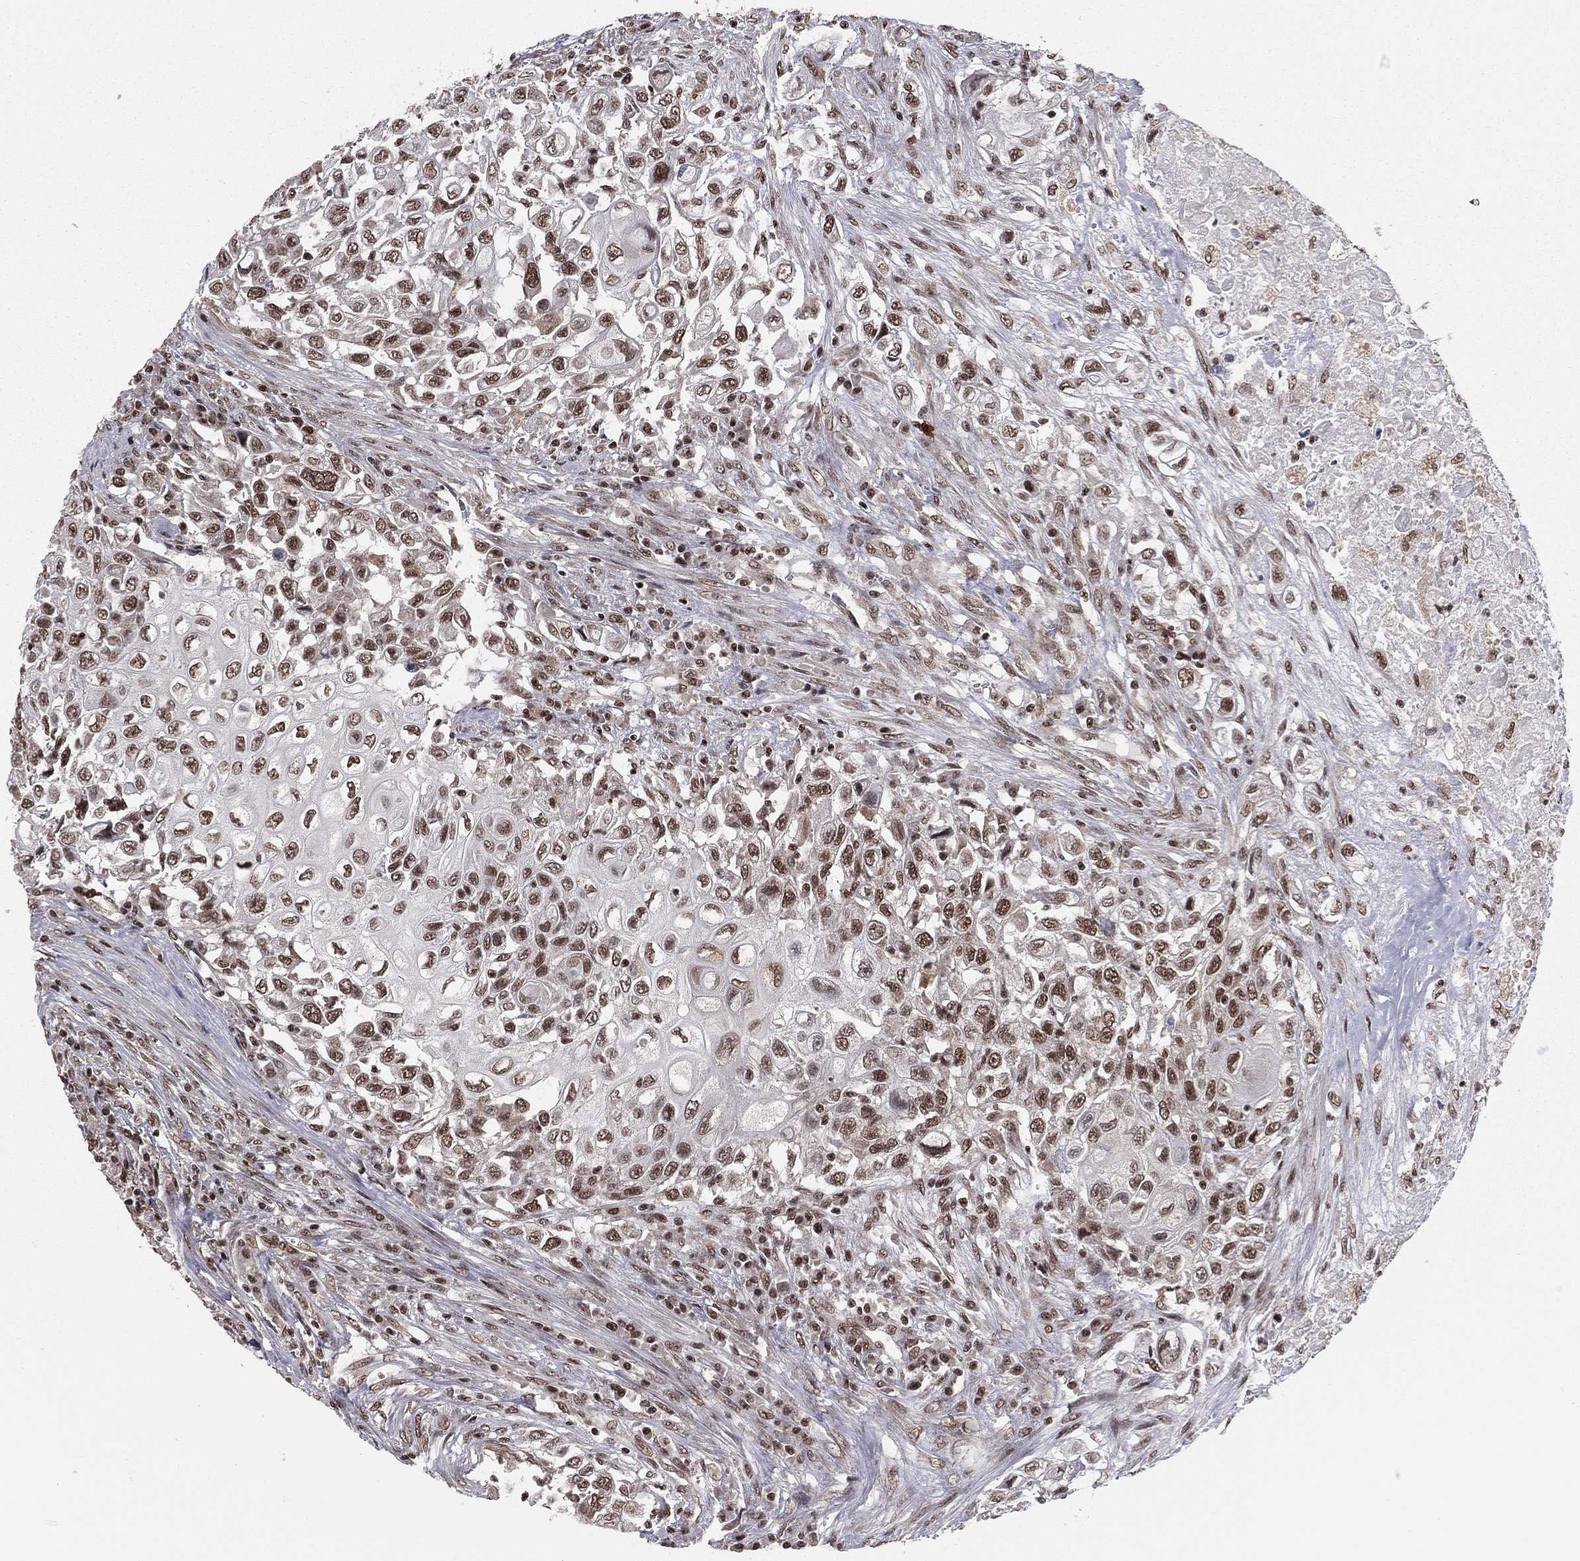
{"staining": {"intensity": "moderate", "quantity": ">75%", "location": "nuclear"}, "tissue": "urothelial cancer", "cell_type": "Tumor cells", "image_type": "cancer", "snomed": [{"axis": "morphology", "description": "Urothelial carcinoma, High grade"}, {"axis": "topography", "description": "Urinary bladder"}], "caption": "This is a photomicrograph of immunohistochemistry (IHC) staining of urothelial cancer, which shows moderate staining in the nuclear of tumor cells.", "gene": "NFYB", "patient": {"sex": "female", "age": 56}}